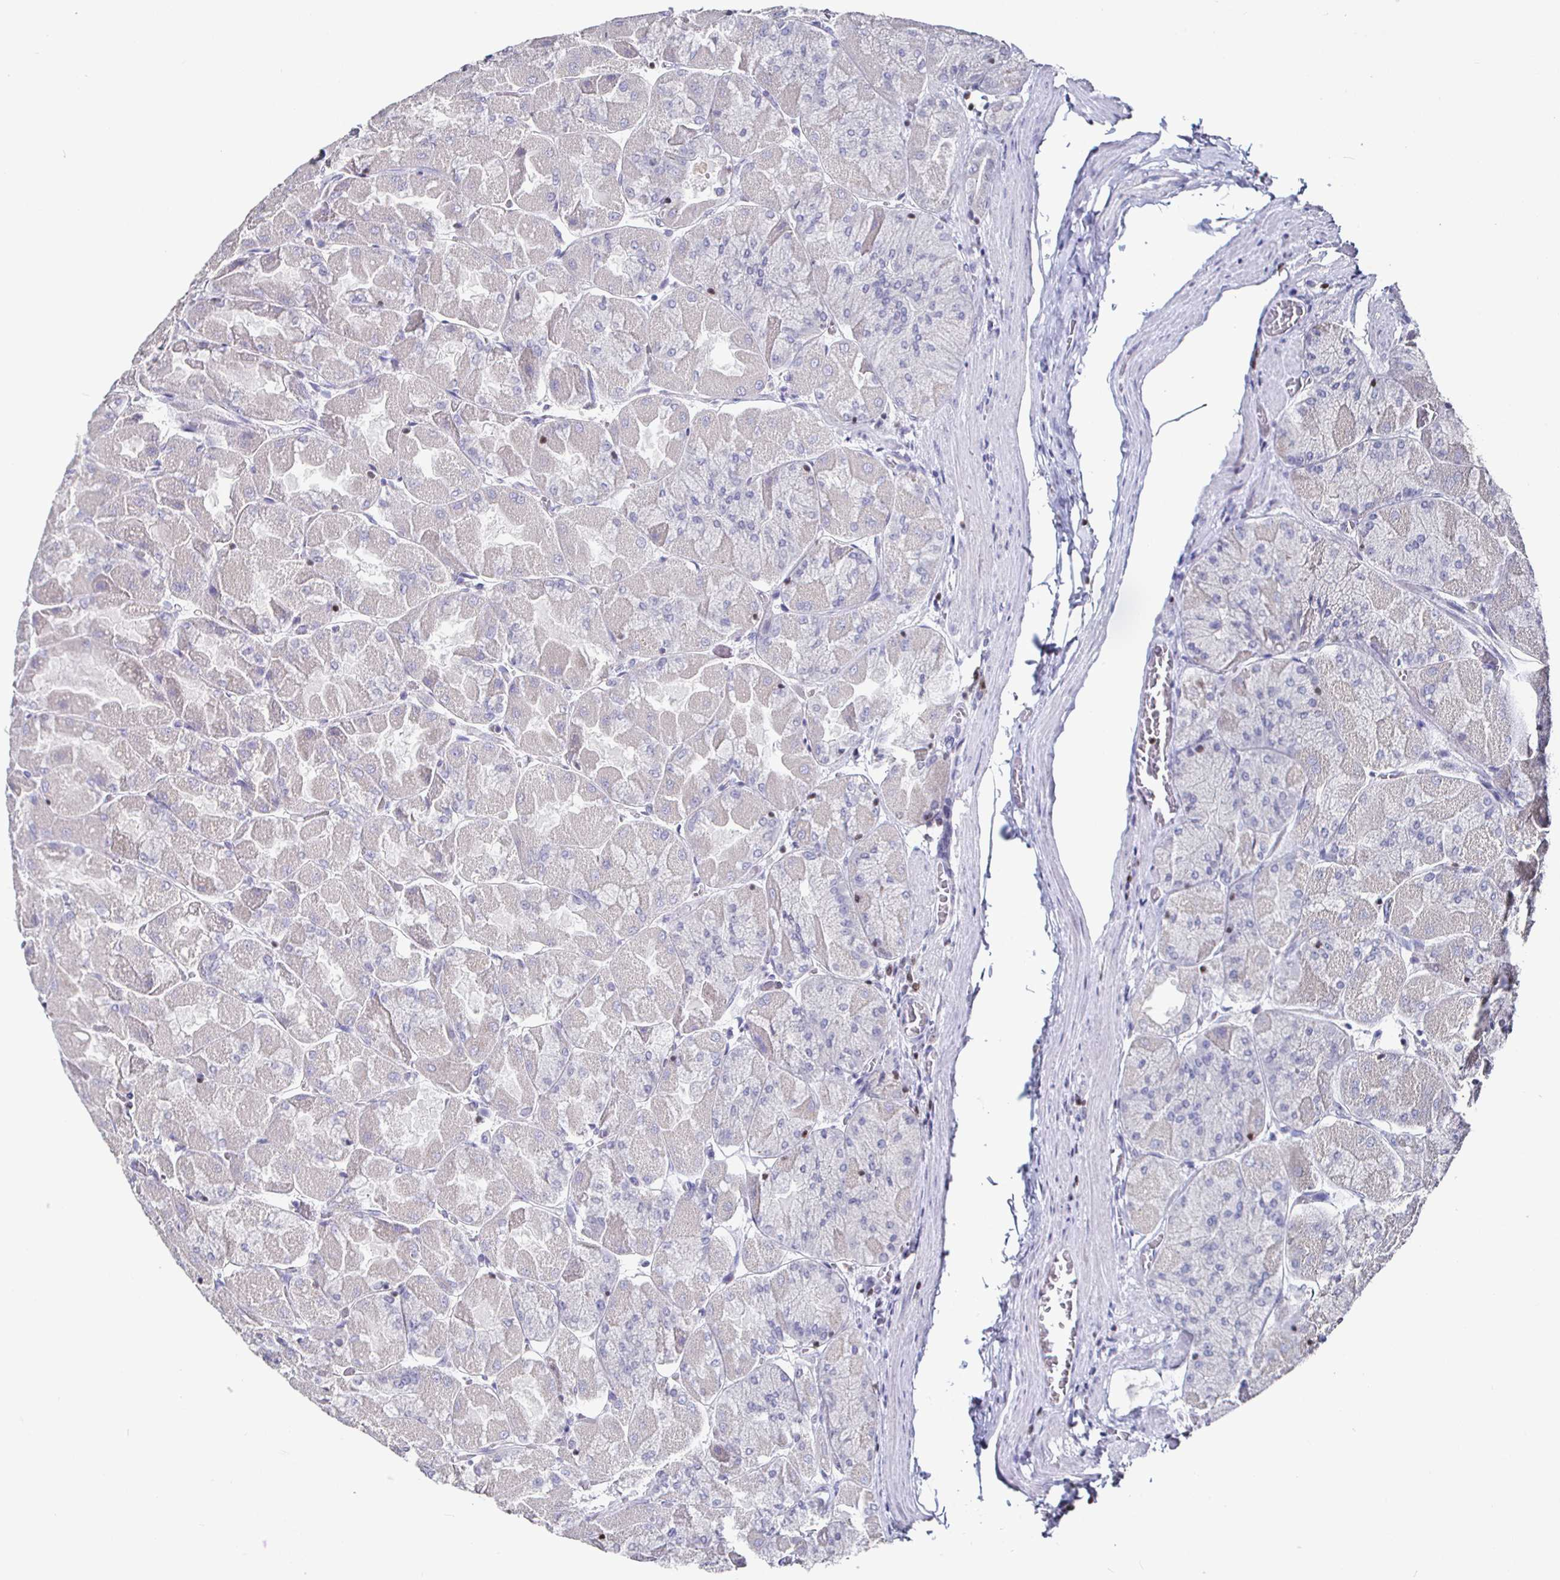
{"staining": {"intensity": "negative", "quantity": "none", "location": "none"}, "tissue": "stomach", "cell_type": "Glandular cells", "image_type": "normal", "snomed": [{"axis": "morphology", "description": "Normal tissue, NOS"}, {"axis": "topography", "description": "Stomach"}], "caption": "This is an immunohistochemistry (IHC) image of unremarkable stomach. There is no positivity in glandular cells.", "gene": "RUNX2", "patient": {"sex": "female", "age": 61}}